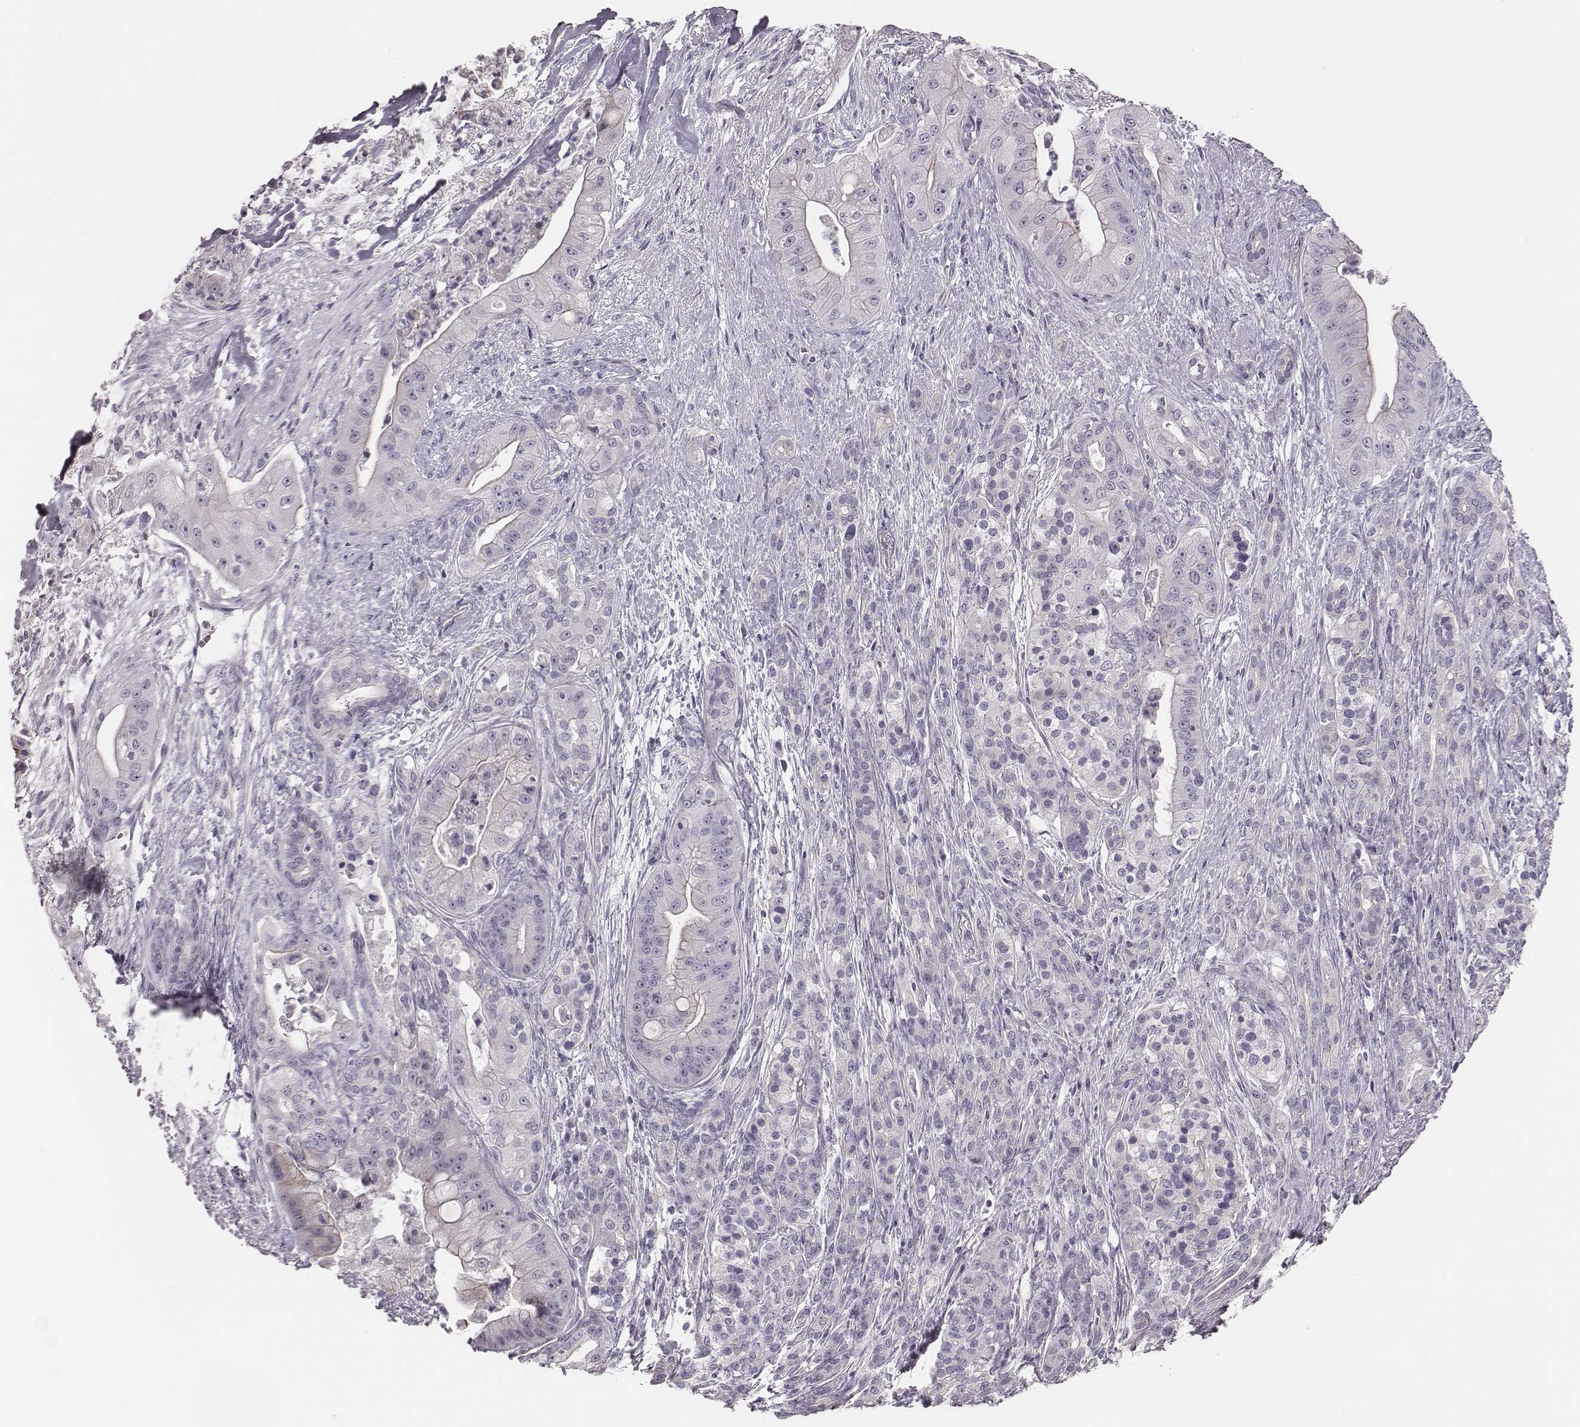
{"staining": {"intensity": "negative", "quantity": "none", "location": "none"}, "tissue": "pancreatic cancer", "cell_type": "Tumor cells", "image_type": "cancer", "snomed": [{"axis": "morphology", "description": "Normal tissue, NOS"}, {"axis": "morphology", "description": "Inflammation, NOS"}, {"axis": "morphology", "description": "Adenocarcinoma, NOS"}, {"axis": "topography", "description": "Pancreas"}], "caption": "Tumor cells show no significant protein expression in adenocarcinoma (pancreatic).", "gene": "CACNG4", "patient": {"sex": "male", "age": 57}}